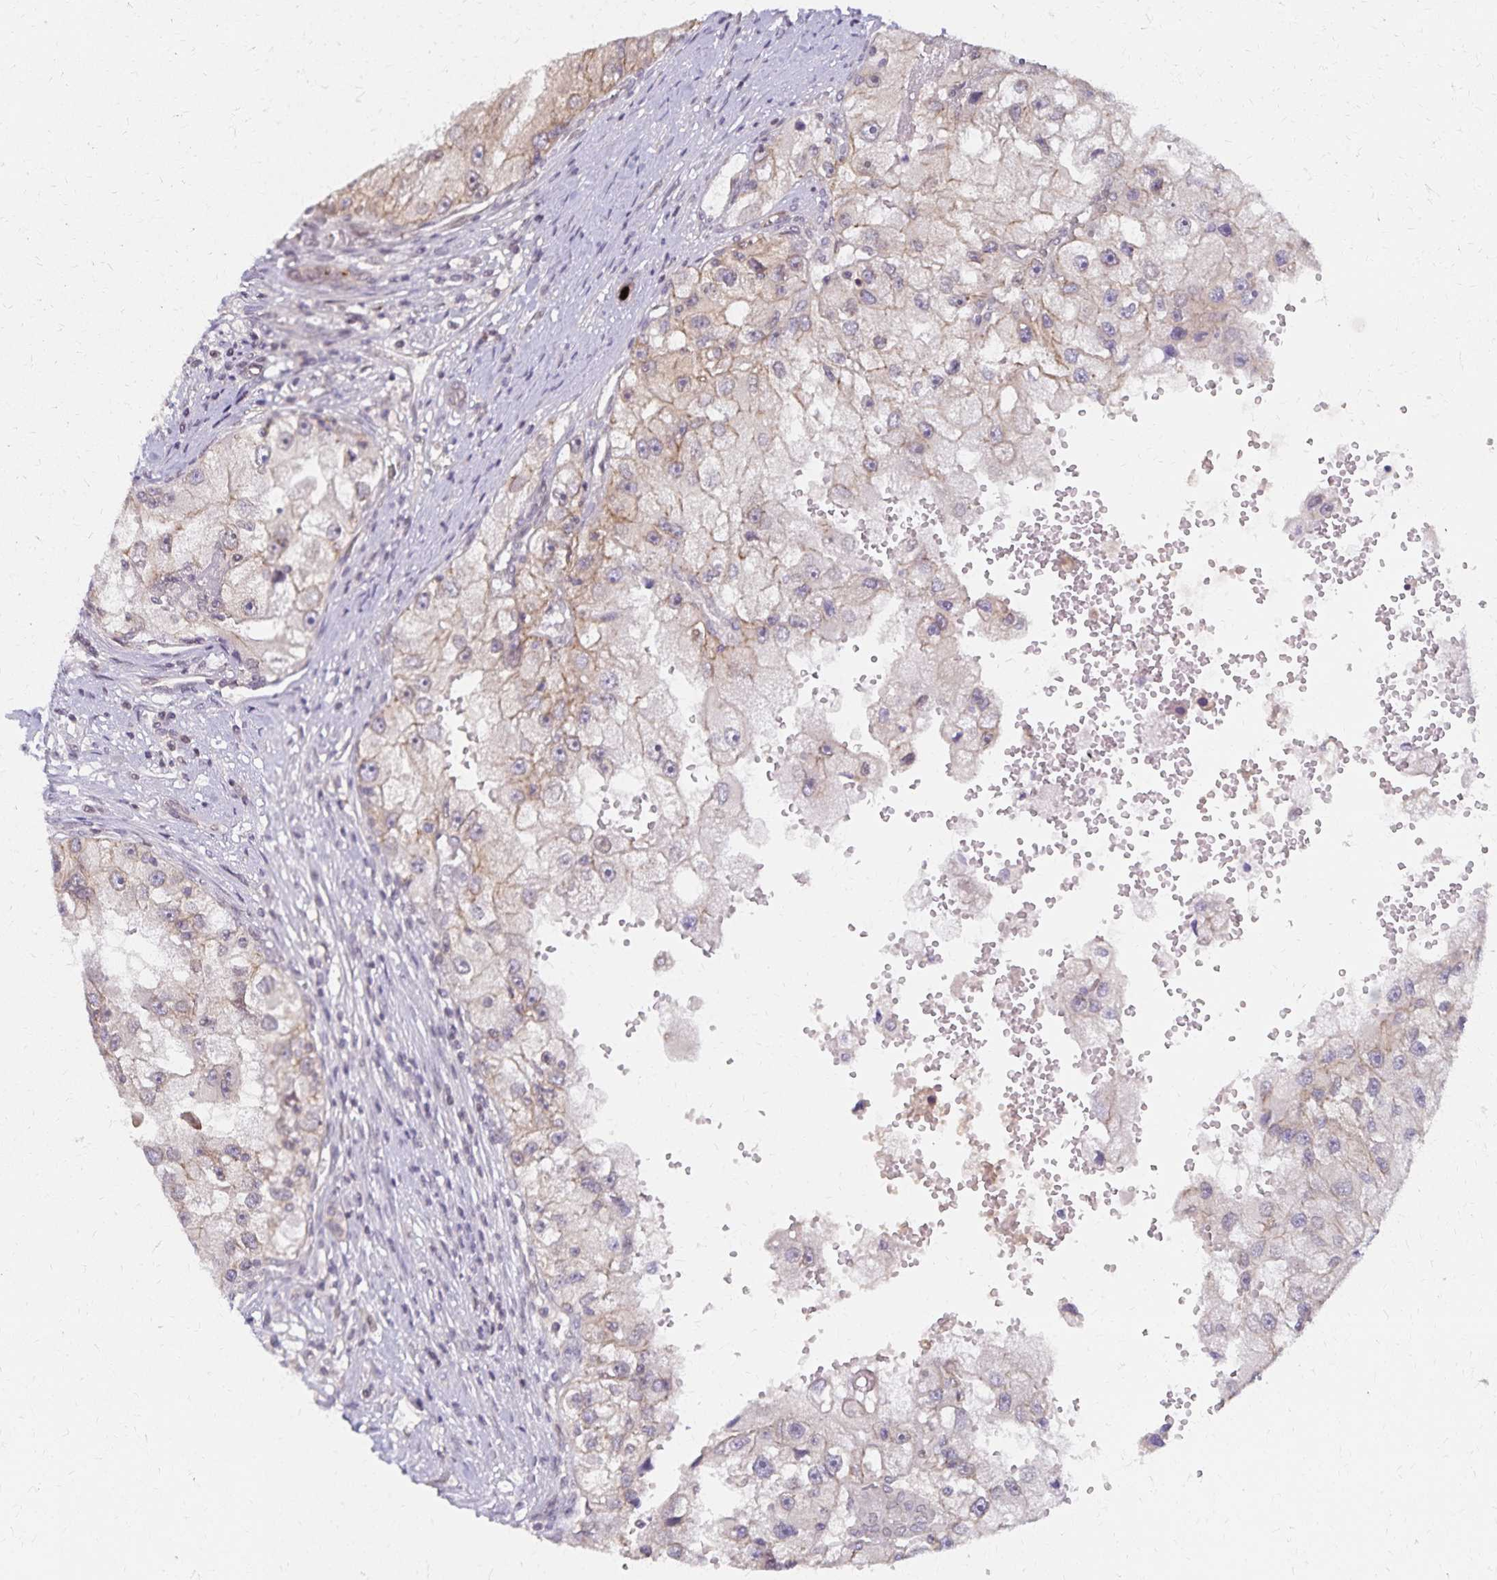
{"staining": {"intensity": "weak", "quantity": "<25%", "location": "cytoplasmic/membranous,nuclear"}, "tissue": "renal cancer", "cell_type": "Tumor cells", "image_type": "cancer", "snomed": [{"axis": "morphology", "description": "Adenocarcinoma, NOS"}, {"axis": "topography", "description": "Kidney"}], "caption": "IHC of renal cancer (adenocarcinoma) demonstrates no positivity in tumor cells.", "gene": "RAB9B", "patient": {"sex": "male", "age": 63}}